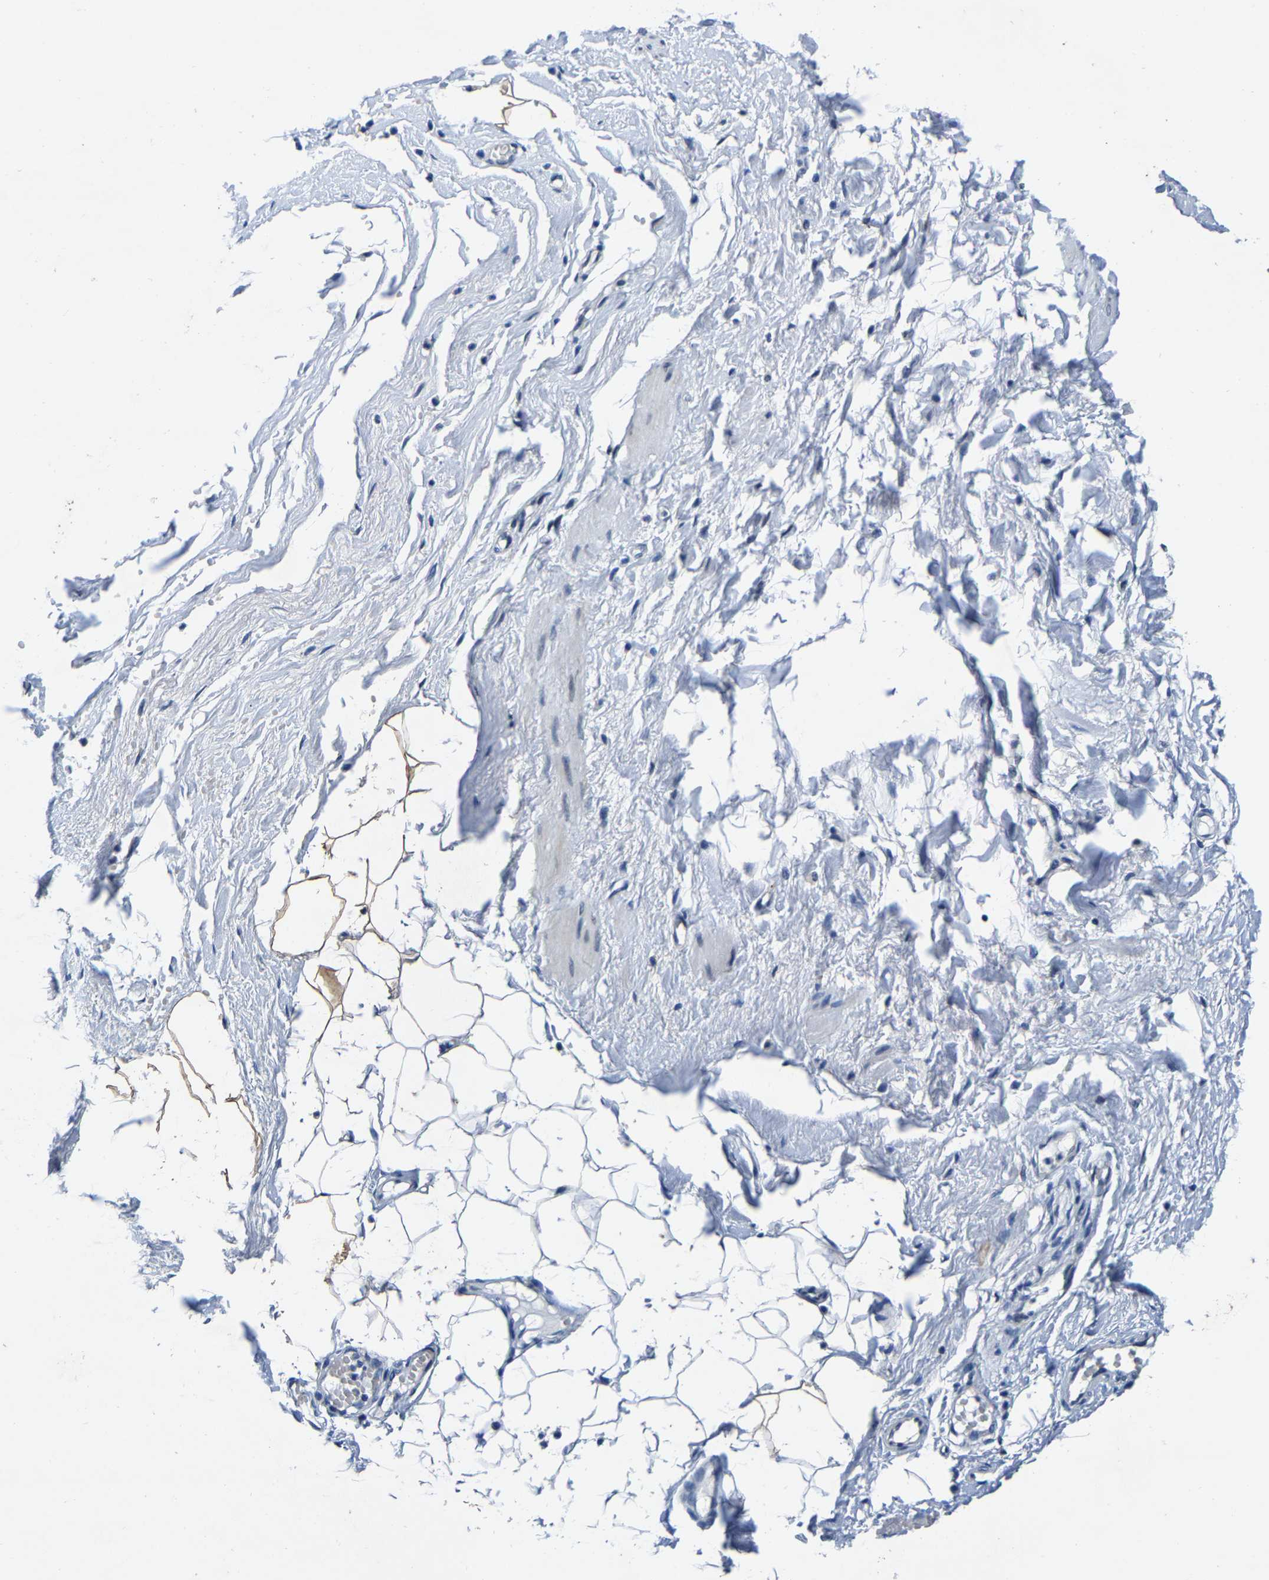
{"staining": {"intensity": "negative", "quantity": "none", "location": "none"}, "tissue": "adipose tissue", "cell_type": "Adipocytes", "image_type": "normal", "snomed": [{"axis": "morphology", "description": "Normal tissue, NOS"}, {"axis": "topography", "description": "Soft tissue"}], "caption": "DAB immunohistochemical staining of unremarkable human adipose tissue displays no significant staining in adipocytes. The staining was performed using DAB to visualize the protein expression in brown, while the nuclei were stained in blue with hematoxylin (Magnification: 20x).", "gene": "UBN2", "patient": {"sex": "male", "age": 72}}